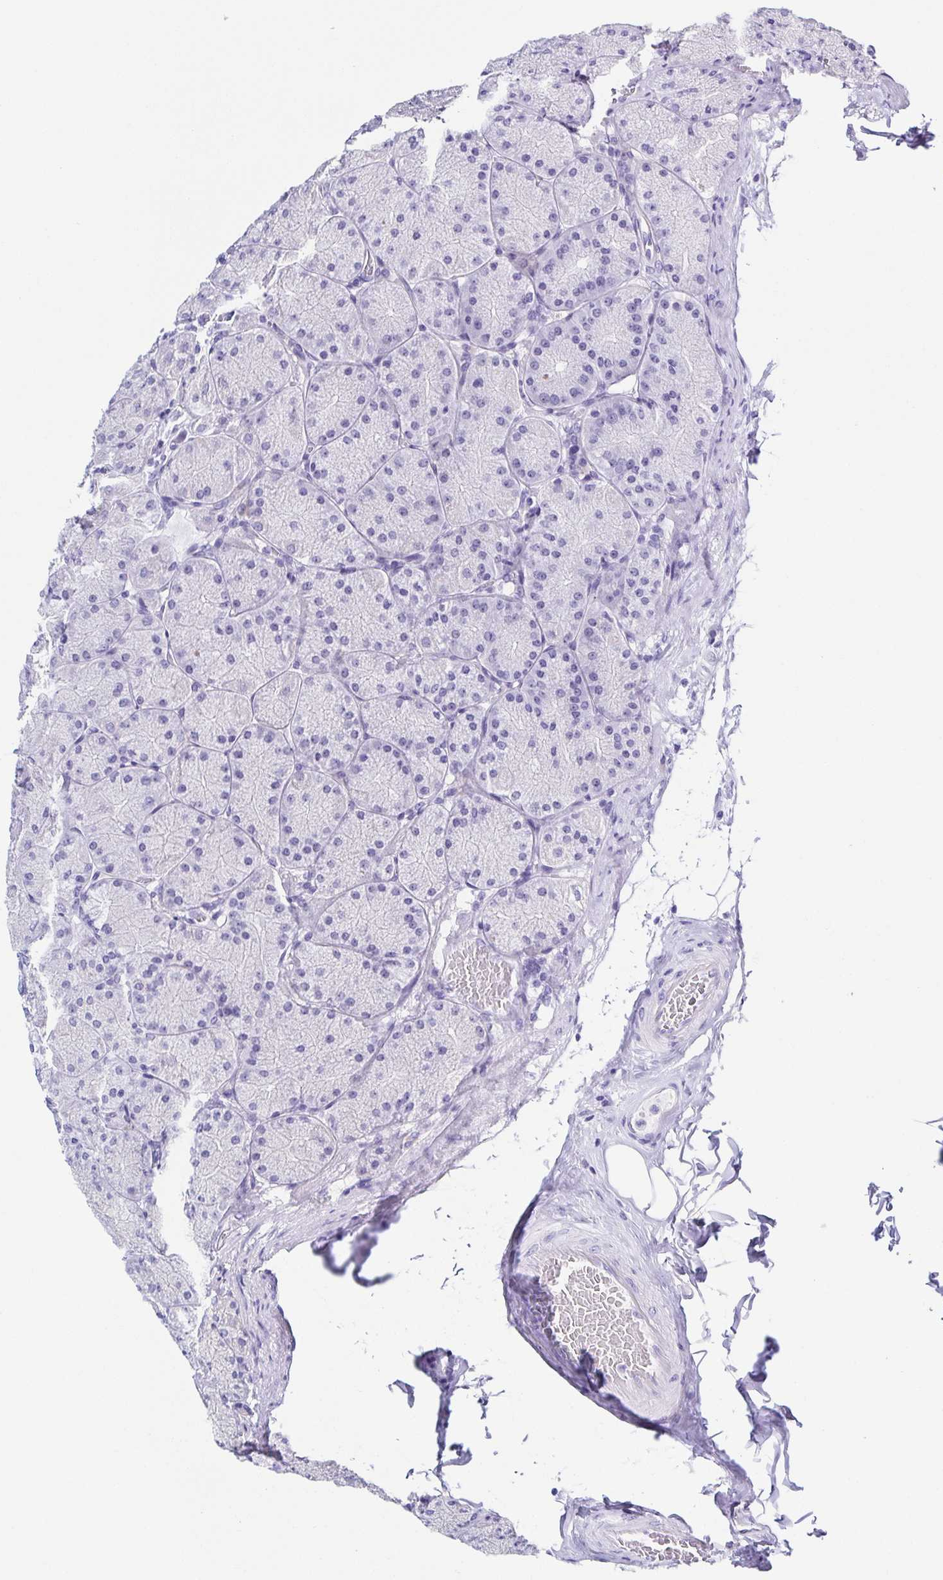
{"staining": {"intensity": "negative", "quantity": "none", "location": "none"}, "tissue": "stomach", "cell_type": "Glandular cells", "image_type": "normal", "snomed": [{"axis": "morphology", "description": "Normal tissue, NOS"}, {"axis": "topography", "description": "Stomach, upper"}], "caption": "Image shows no significant protein positivity in glandular cells of benign stomach. (DAB (3,3'-diaminobenzidine) IHC visualized using brightfield microscopy, high magnification).", "gene": "TNNT2", "patient": {"sex": "female", "age": 56}}